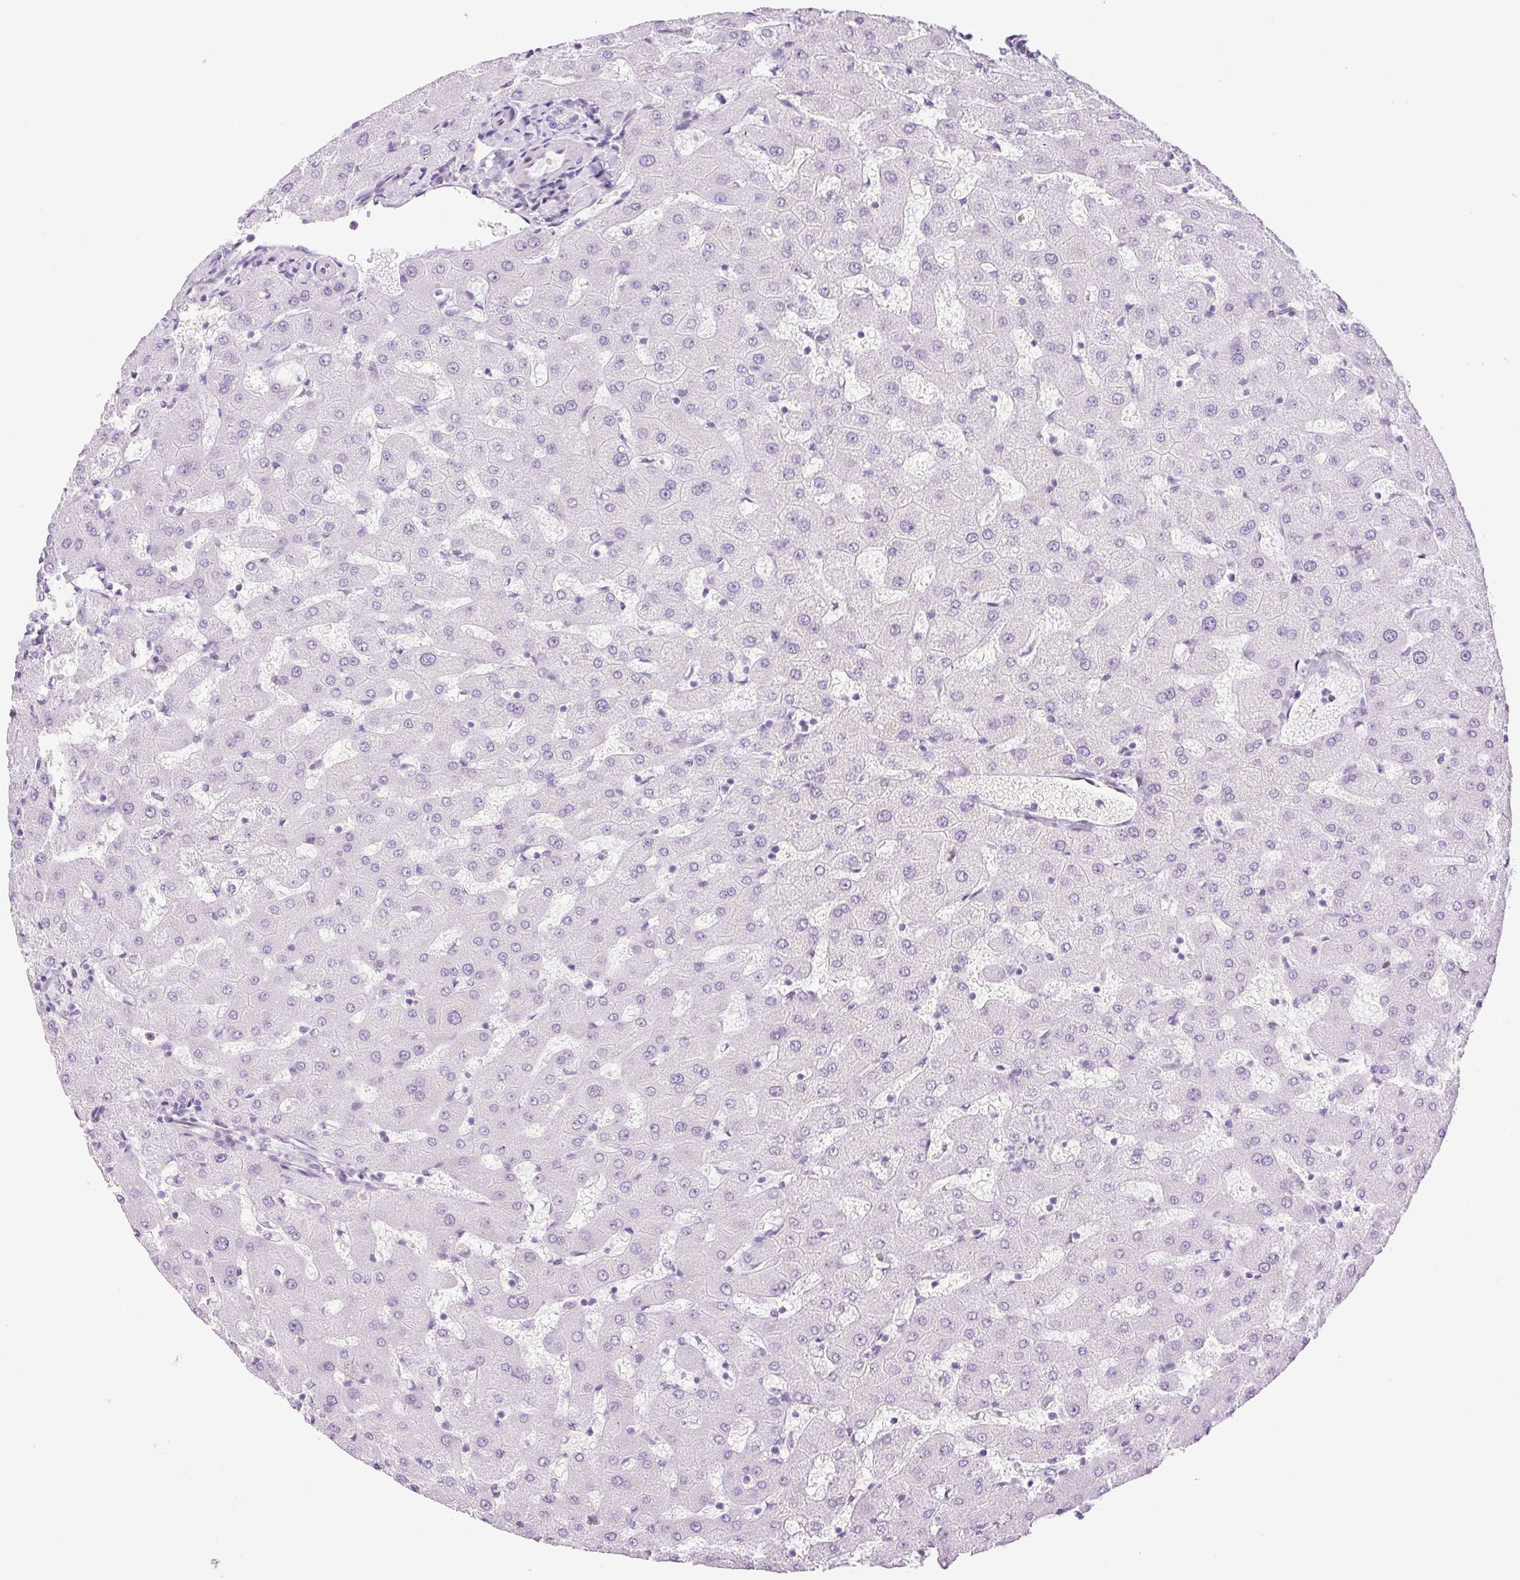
{"staining": {"intensity": "negative", "quantity": "none", "location": "none"}, "tissue": "liver", "cell_type": "Cholangiocytes", "image_type": "normal", "snomed": [{"axis": "morphology", "description": "Normal tissue, NOS"}, {"axis": "topography", "description": "Liver"}], "caption": "Immunohistochemistry (IHC) of normal human liver displays no expression in cholangiocytes.", "gene": "SP140L", "patient": {"sex": "female", "age": 63}}